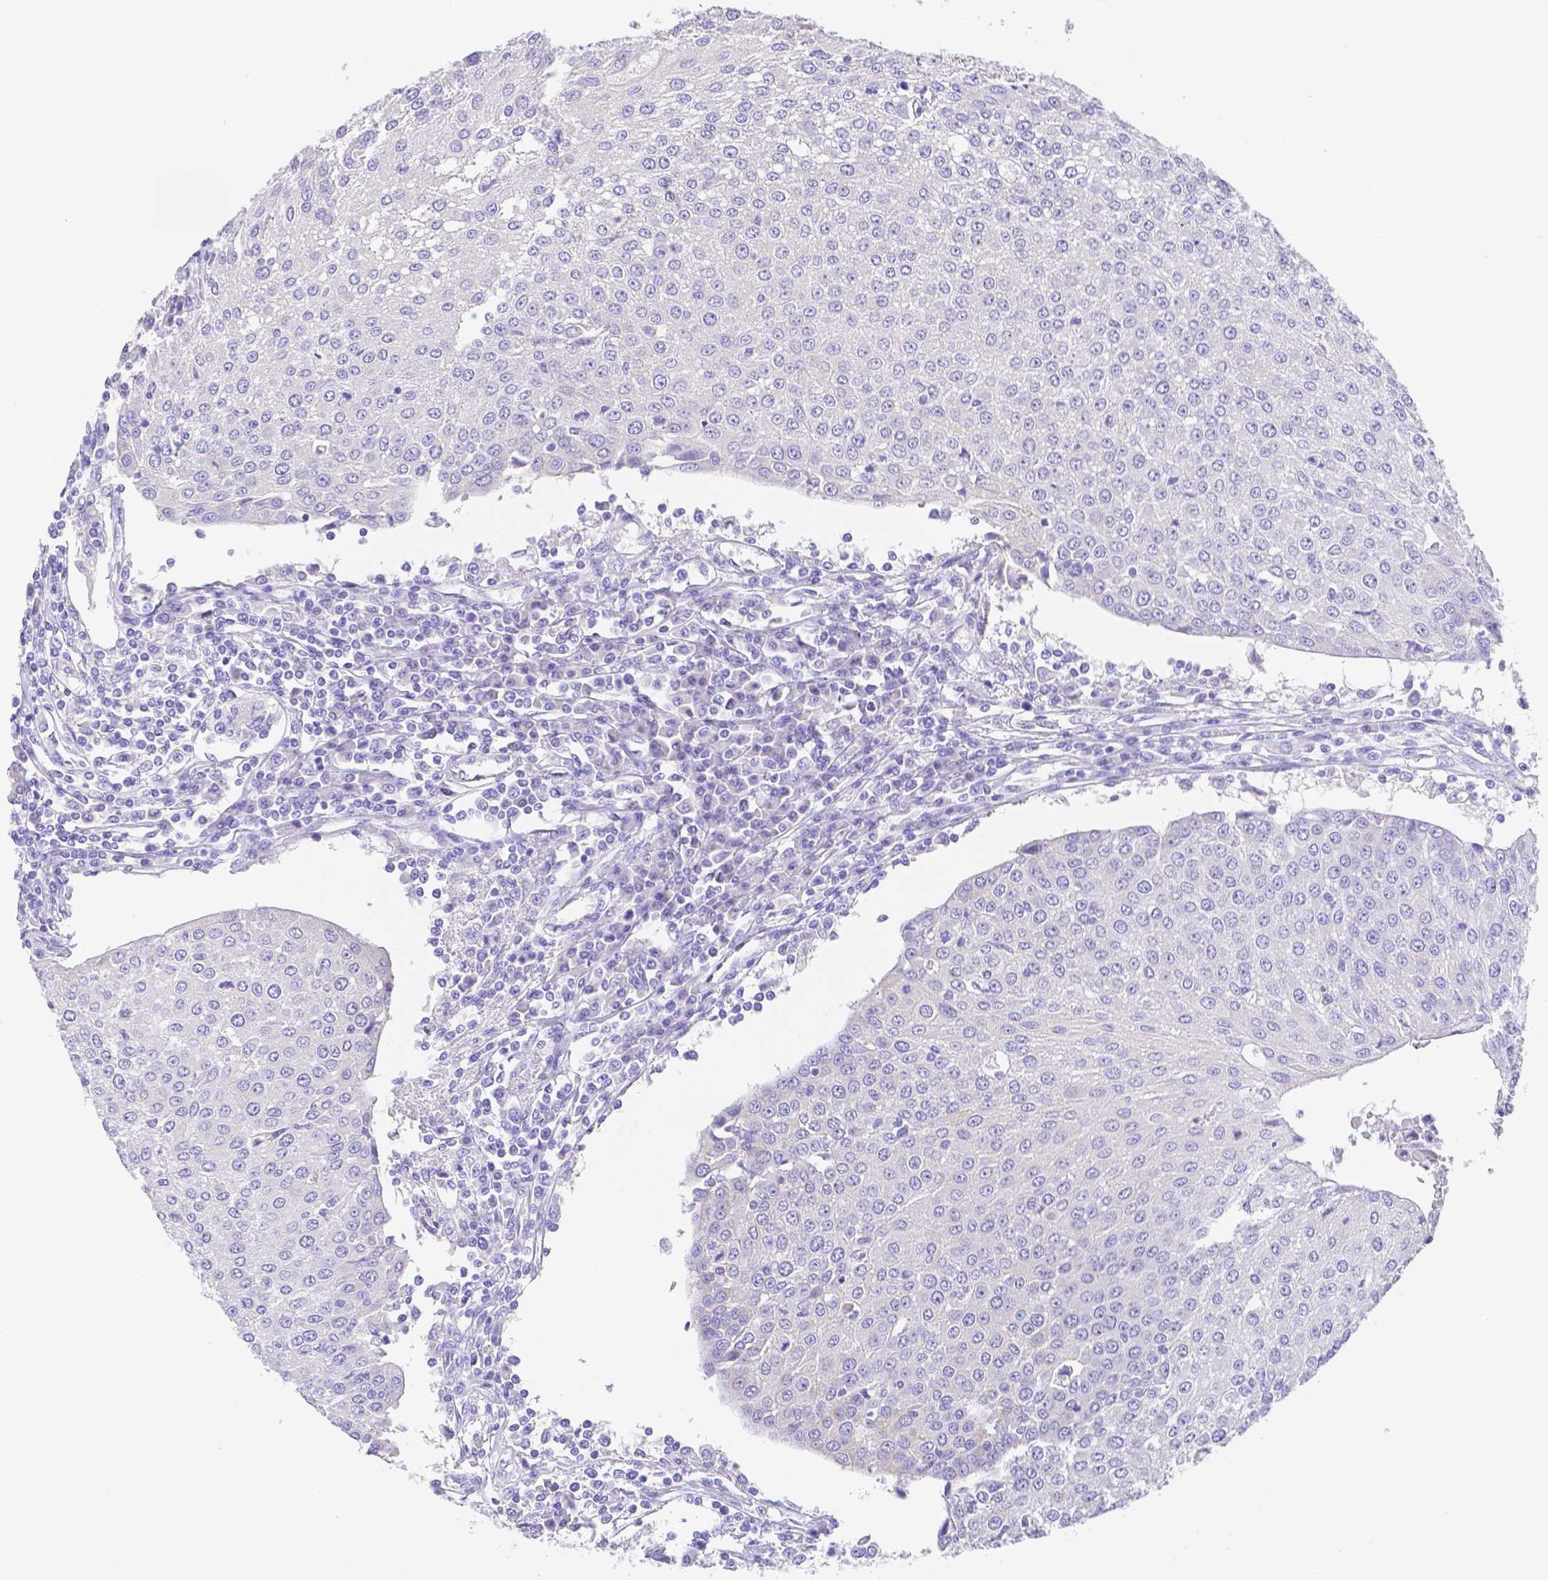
{"staining": {"intensity": "negative", "quantity": "none", "location": "none"}, "tissue": "urothelial cancer", "cell_type": "Tumor cells", "image_type": "cancer", "snomed": [{"axis": "morphology", "description": "Urothelial carcinoma, High grade"}, {"axis": "topography", "description": "Urinary bladder"}], "caption": "The photomicrograph demonstrates no staining of tumor cells in urothelial carcinoma (high-grade).", "gene": "ZG16B", "patient": {"sex": "female", "age": 85}}